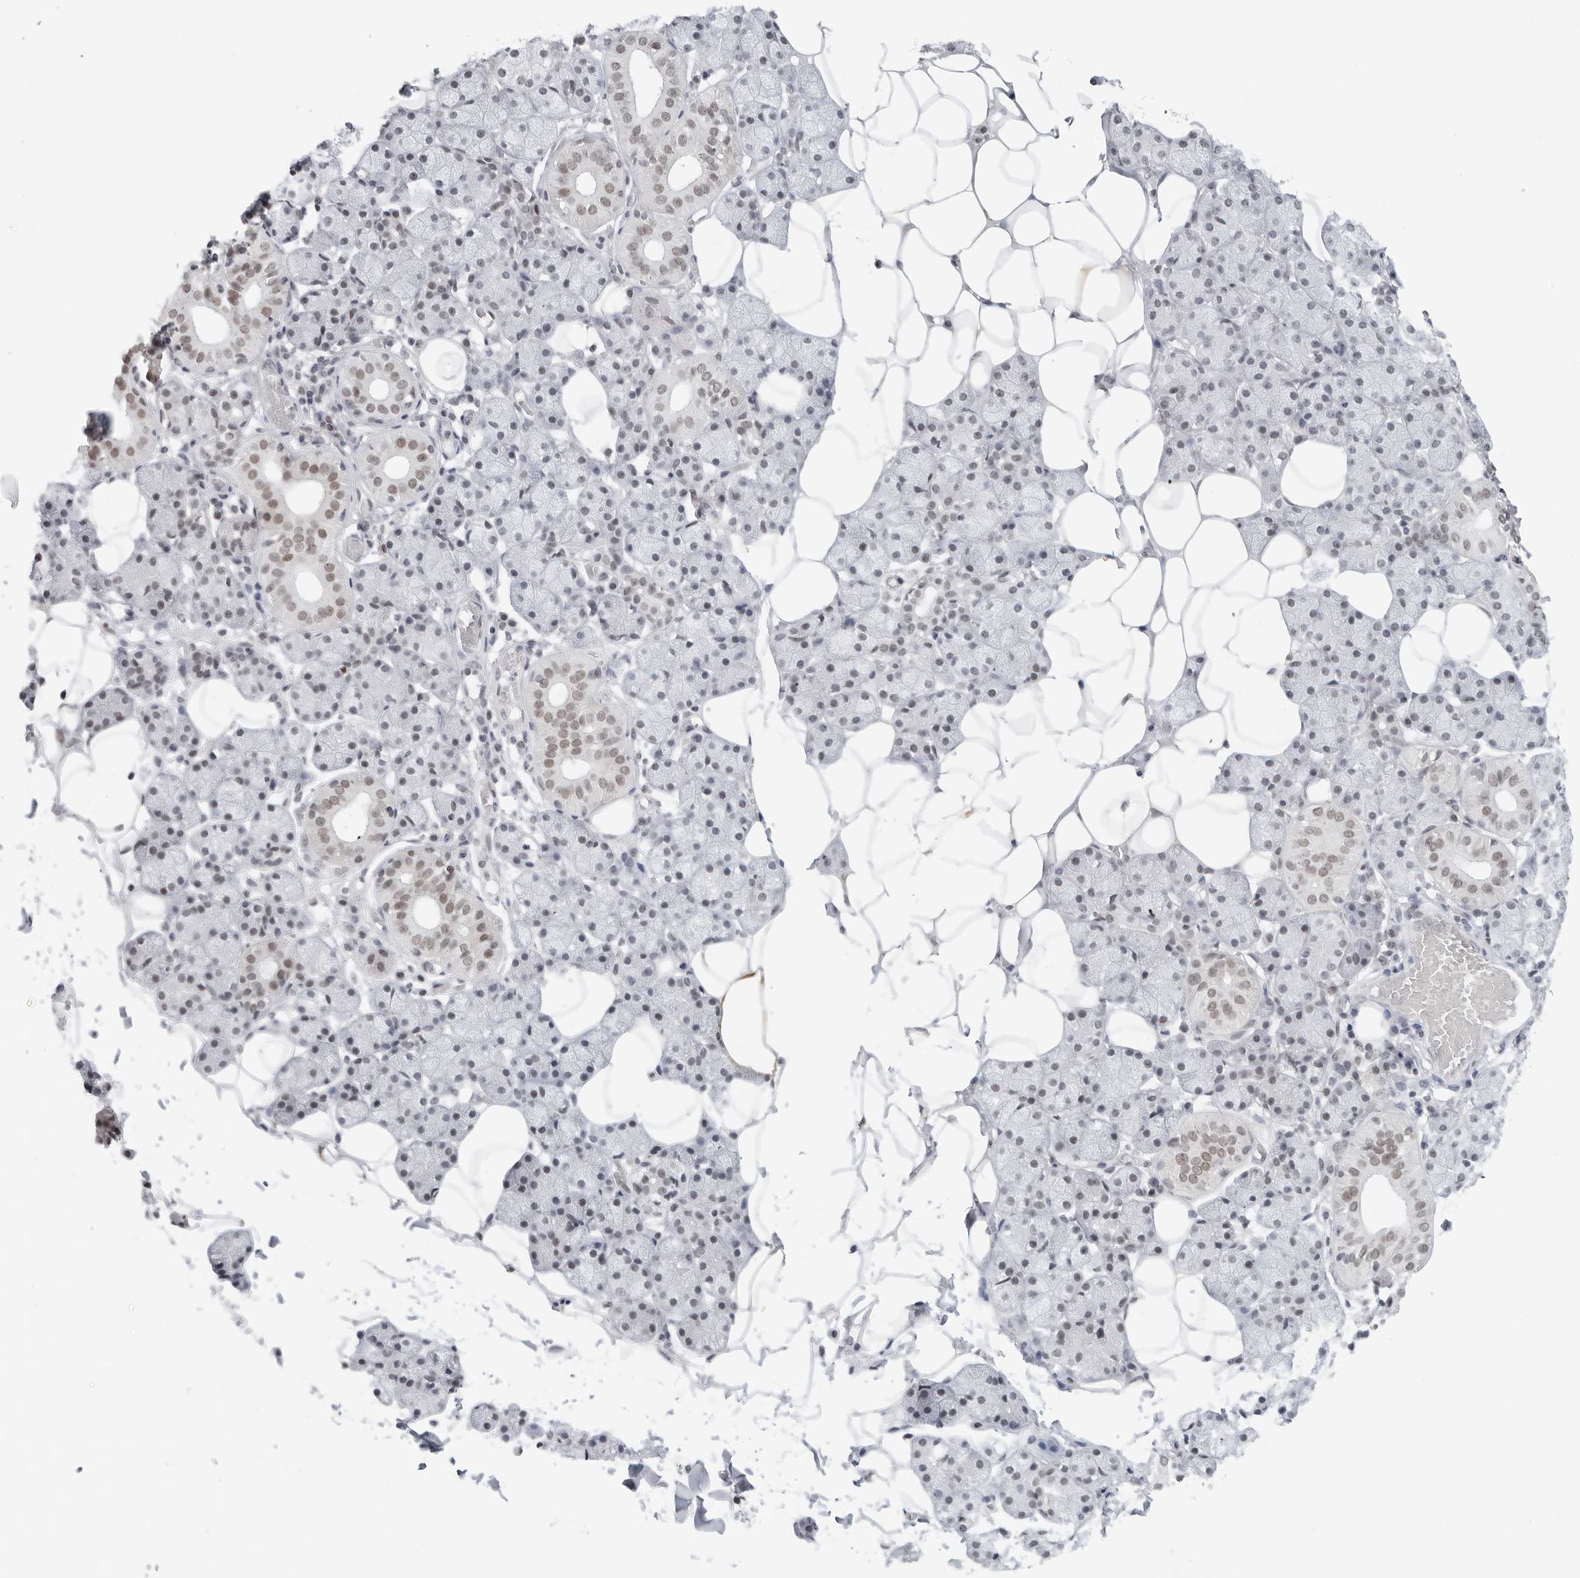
{"staining": {"intensity": "weak", "quantity": "<25%", "location": "nuclear"}, "tissue": "salivary gland", "cell_type": "Glandular cells", "image_type": "normal", "snomed": [{"axis": "morphology", "description": "Normal tissue, NOS"}, {"axis": "topography", "description": "Salivary gland"}], "caption": "The histopathology image shows no staining of glandular cells in normal salivary gland. (Immunohistochemistry, brightfield microscopy, high magnification).", "gene": "FOXK2", "patient": {"sex": "female", "age": 33}}